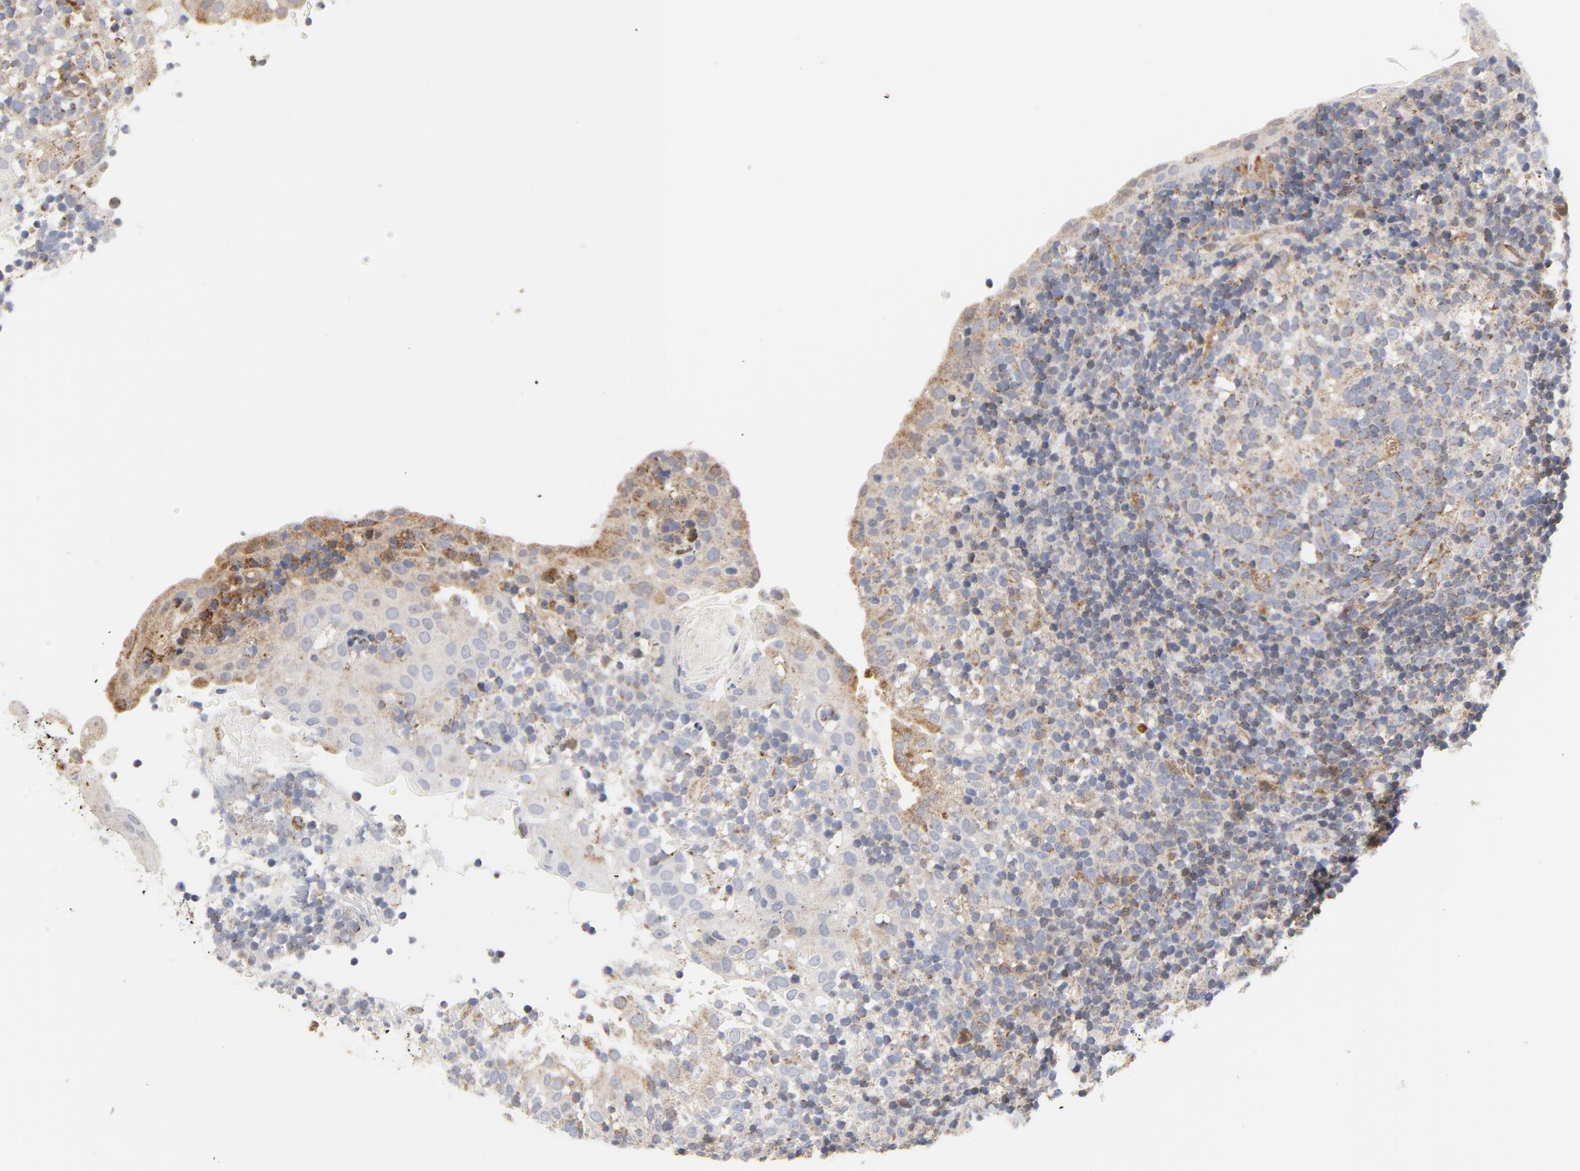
{"staining": {"intensity": "weak", "quantity": ">75%", "location": "cytoplasmic/membranous"}, "tissue": "tonsil", "cell_type": "Germinal center cells", "image_type": "normal", "snomed": [{"axis": "morphology", "description": "Normal tissue, NOS"}, {"axis": "topography", "description": "Tonsil"}], "caption": "Weak cytoplasmic/membranous staining for a protein is present in approximately >75% of germinal center cells of normal tonsil using IHC.", "gene": "RAPGEF4", "patient": {"sex": "female", "age": 40}}